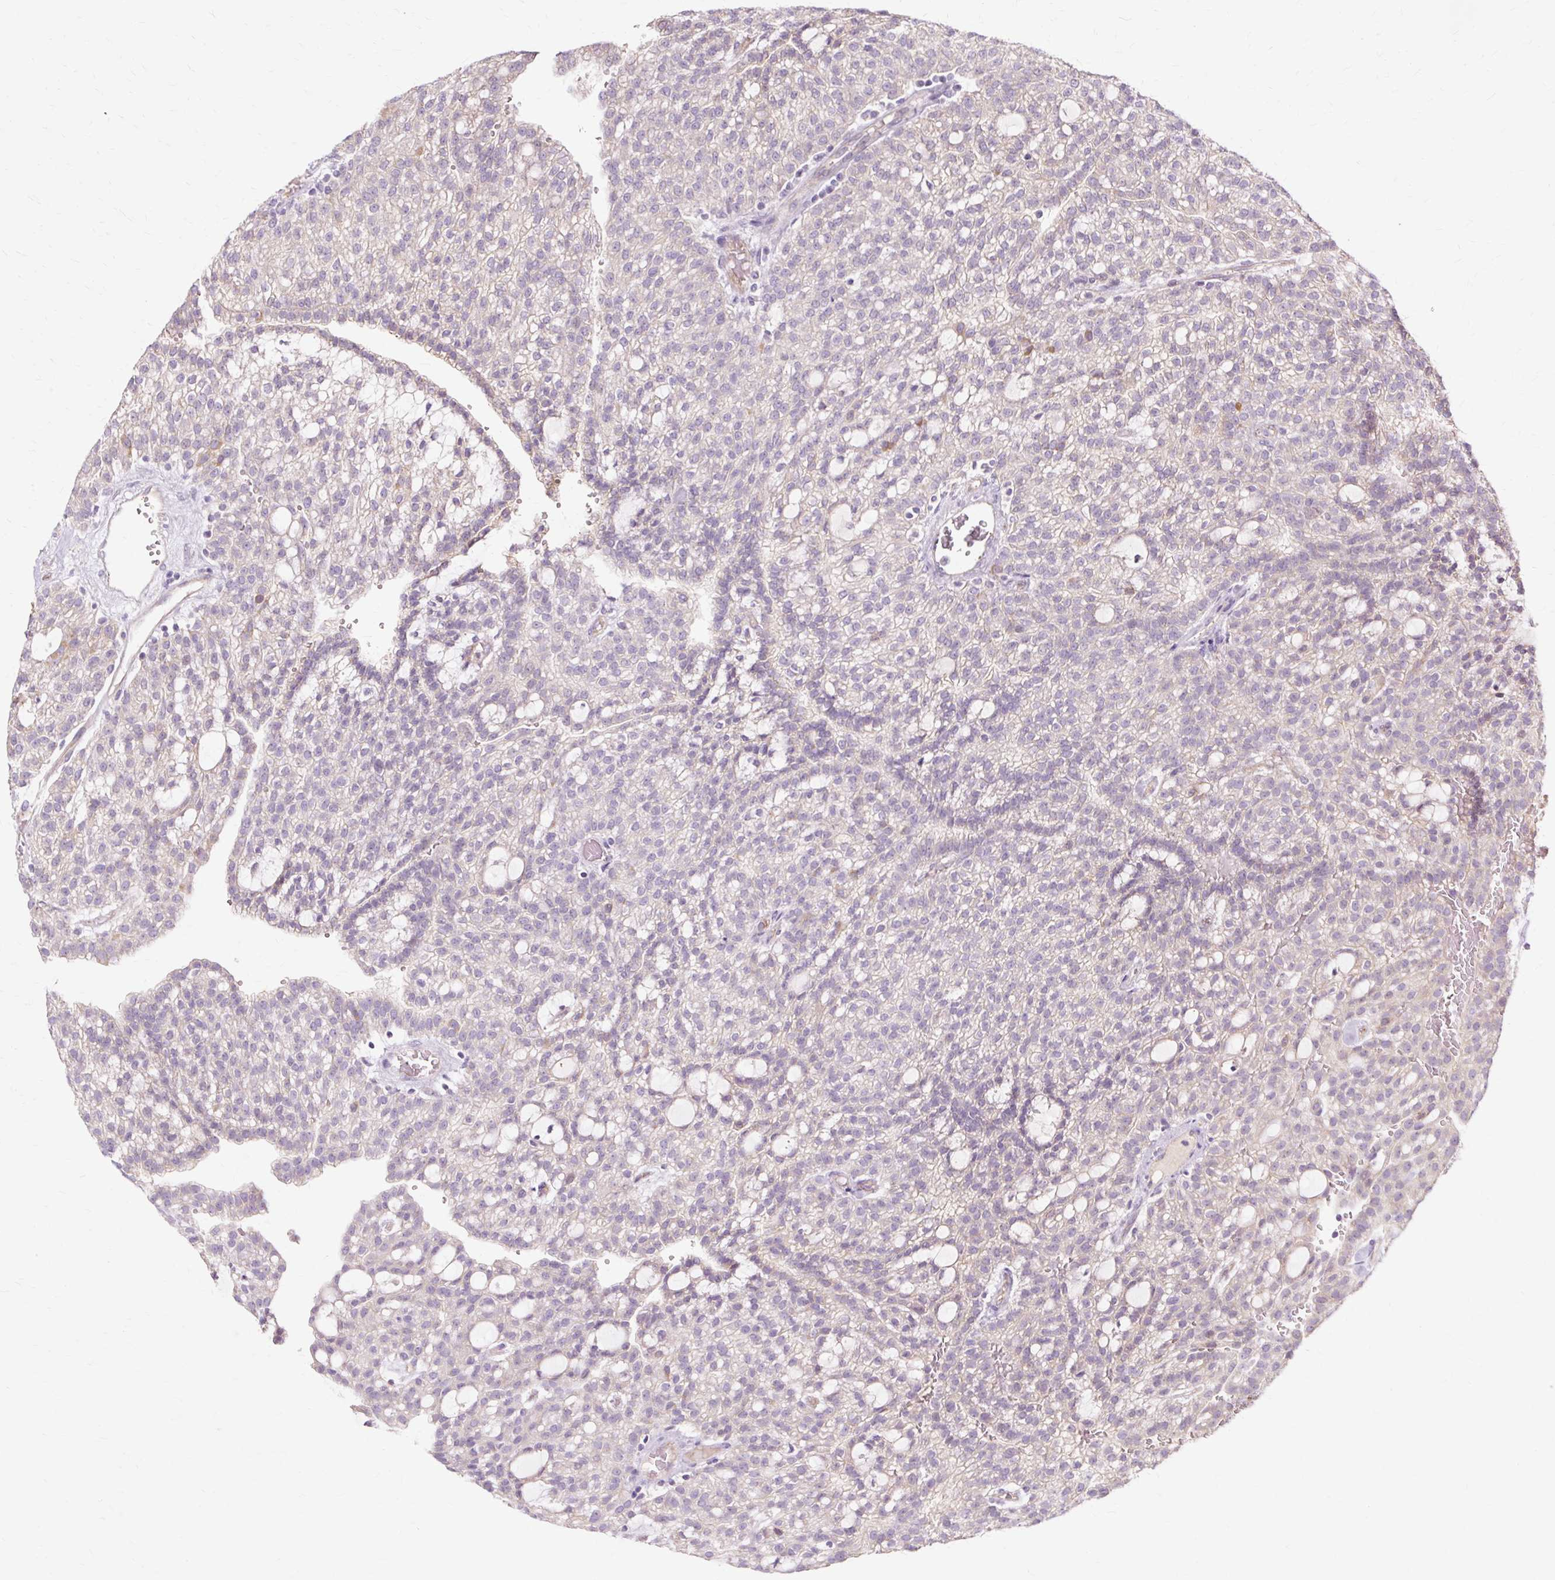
{"staining": {"intensity": "negative", "quantity": "none", "location": "none"}, "tissue": "renal cancer", "cell_type": "Tumor cells", "image_type": "cancer", "snomed": [{"axis": "morphology", "description": "Adenocarcinoma, NOS"}, {"axis": "topography", "description": "Kidney"}], "caption": "Renal adenocarcinoma was stained to show a protein in brown. There is no significant staining in tumor cells.", "gene": "PDZD2", "patient": {"sex": "male", "age": 63}}